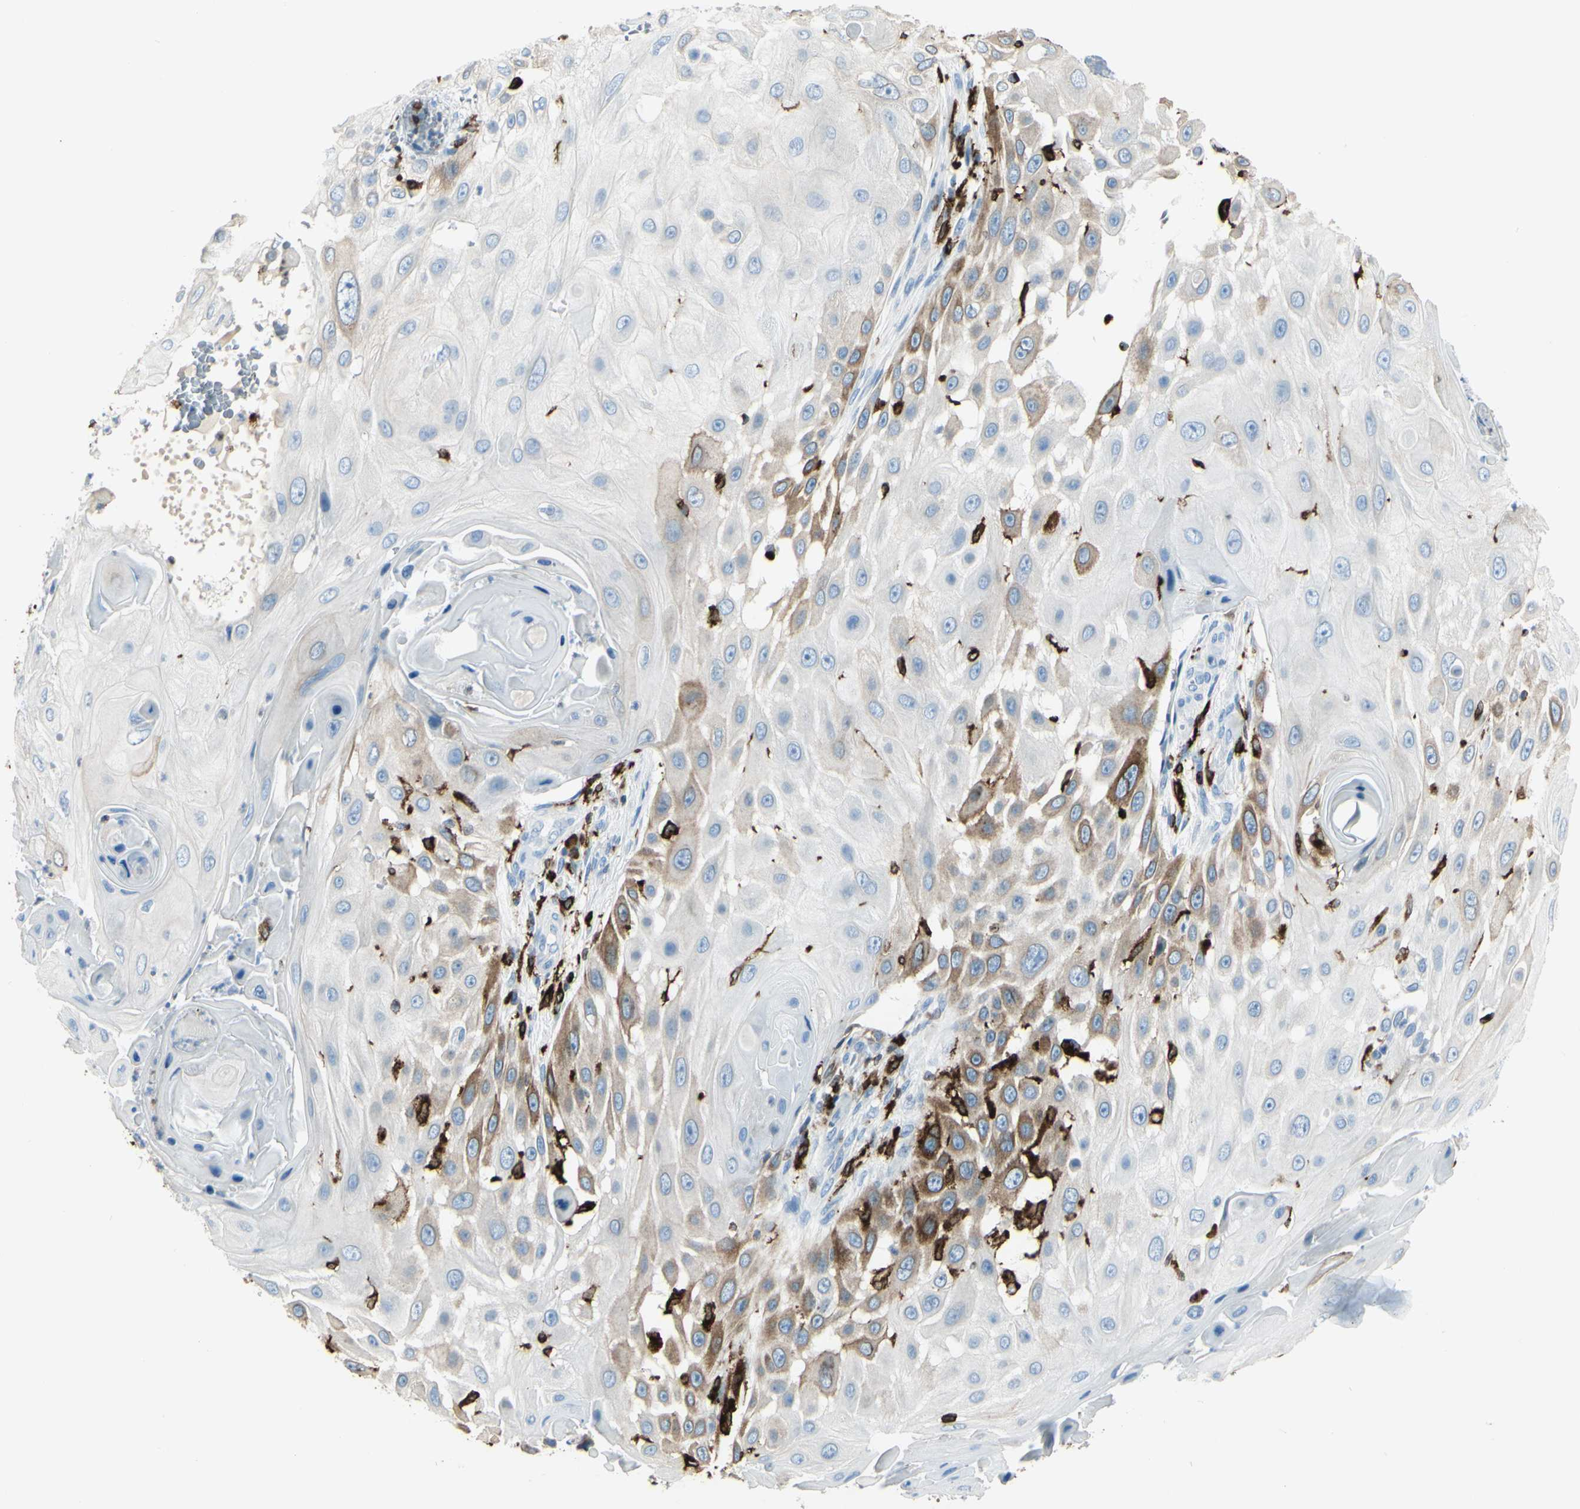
{"staining": {"intensity": "moderate", "quantity": "<25%", "location": "cytoplasmic/membranous"}, "tissue": "skin cancer", "cell_type": "Tumor cells", "image_type": "cancer", "snomed": [{"axis": "morphology", "description": "Squamous cell carcinoma, NOS"}, {"axis": "topography", "description": "Skin"}], "caption": "Protein staining displays moderate cytoplasmic/membranous staining in approximately <25% of tumor cells in skin cancer (squamous cell carcinoma).", "gene": "CD74", "patient": {"sex": "female", "age": 44}}